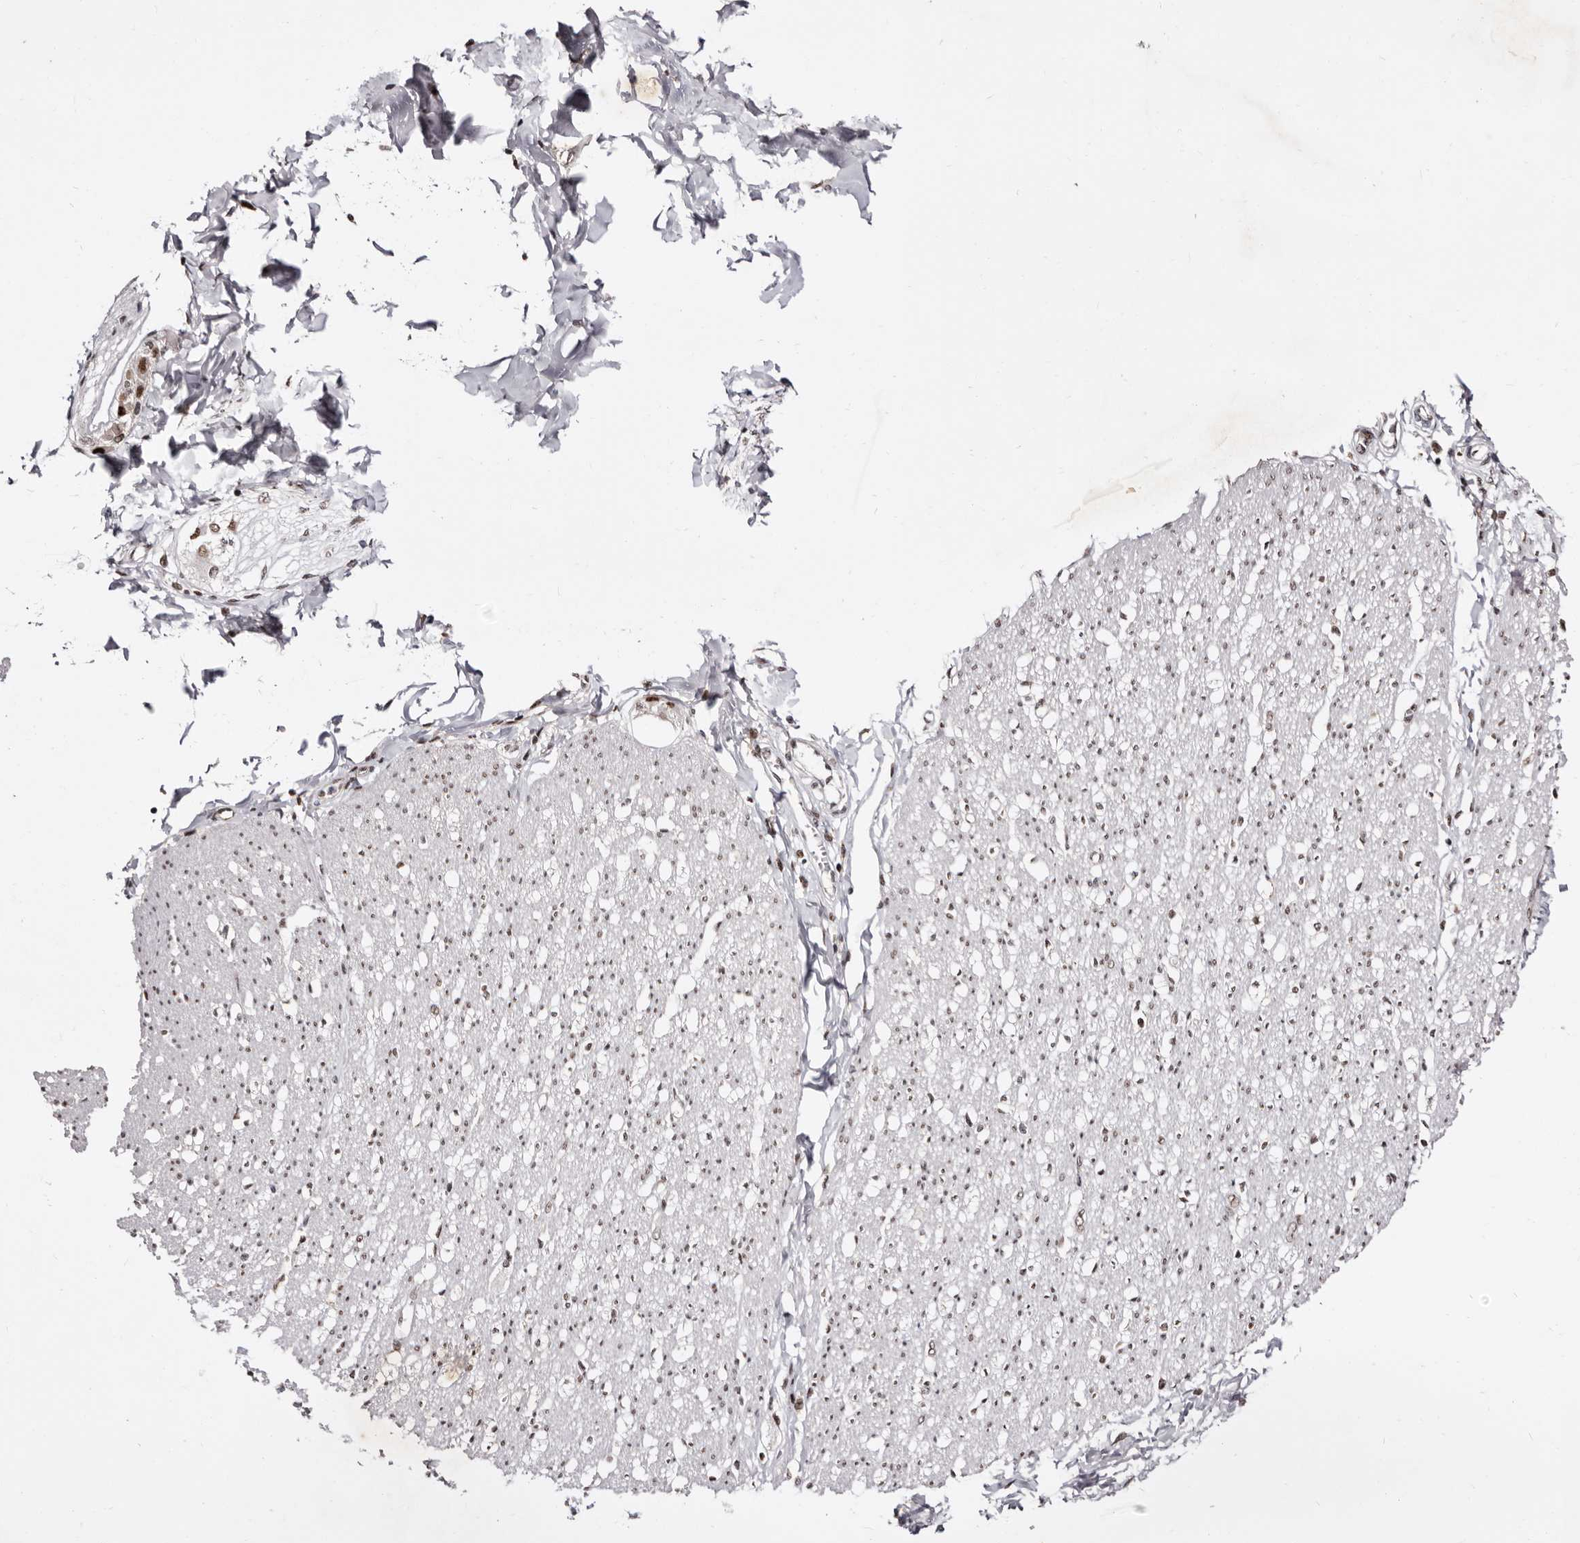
{"staining": {"intensity": "moderate", "quantity": ">75%", "location": "nuclear"}, "tissue": "smooth muscle", "cell_type": "Smooth muscle cells", "image_type": "normal", "snomed": [{"axis": "morphology", "description": "Normal tissue, NOS"}, {"axis": "morphology", "description": "Adenocarcinoma, NOS"}, {"axis": "topography", "description": "Colon"}, {"axis": "topography", "description": "Peripheral nerve tissue"}], "caption": "IHC staining of unremarkable smooth muscle, which exhibits medium levels of moderate nuclear staining in about >75% of smooth muscle cells indicating moderate nuclear protein expression. The staining was performed using DAB (brown) for protein detection and nuclei were counterstained in hematoxylin (blue).", "gene": "ANAPC11", "patient": {"sex": "male", "age": 14}}